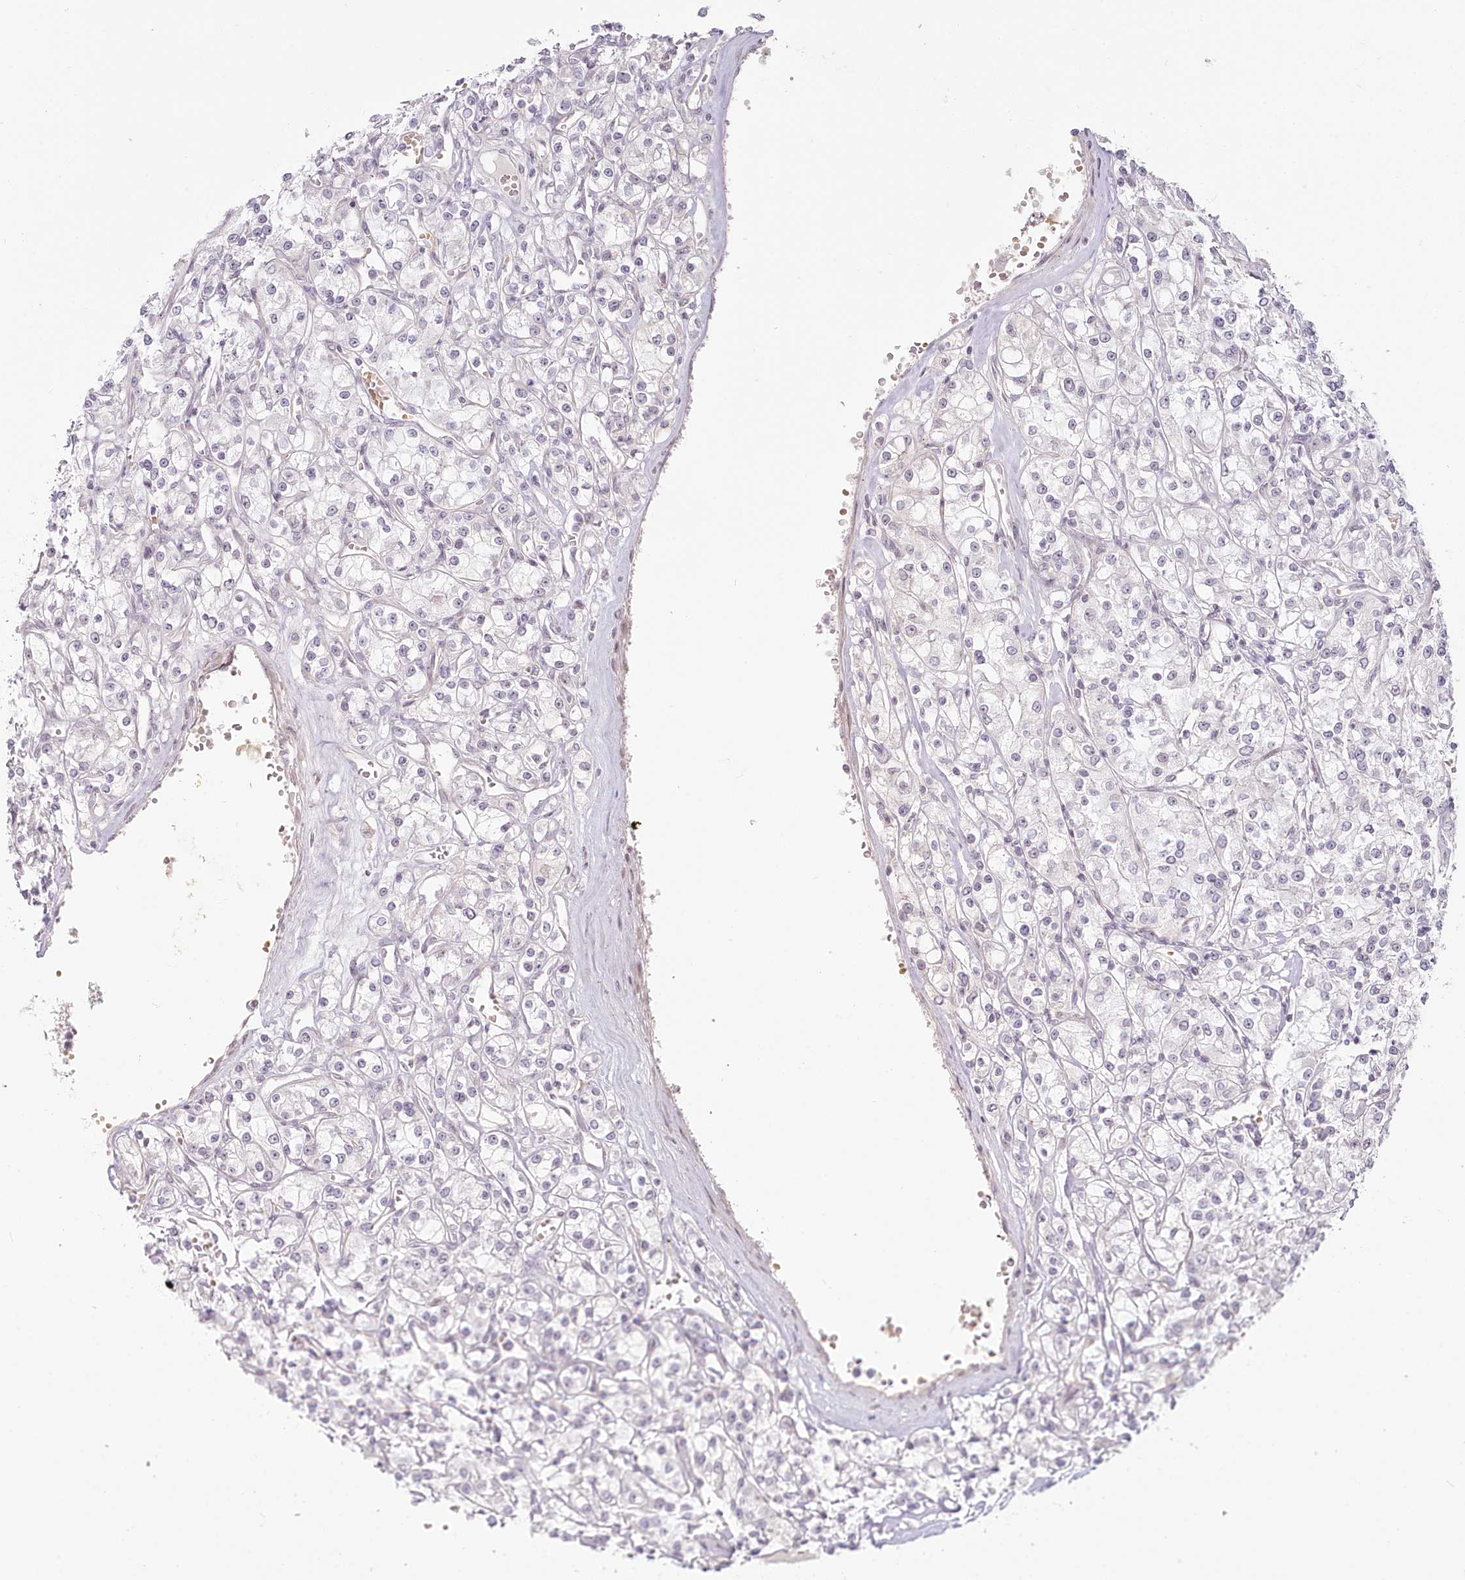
{"staining": {"intensity": "negative", "quantity": "none", "location": "none"}, "tissue": "renal cancer", "cell_type": "Tumor cells", "image_type": "cancer", "snomed": [{"axis": "morphology", "description": "Adenocarcinoma, NOS"}, {"axis": "topography", "description": "Kidney"}], "caption": "High power microscopy photomicrograph of an immunohistochemistry histopathology image of renal cancer (adenocarcinoma), revealing no significant positivity in tumor cells.", "gene": "EXOSC7", "patient": {"sex": "female", "age": 59}}